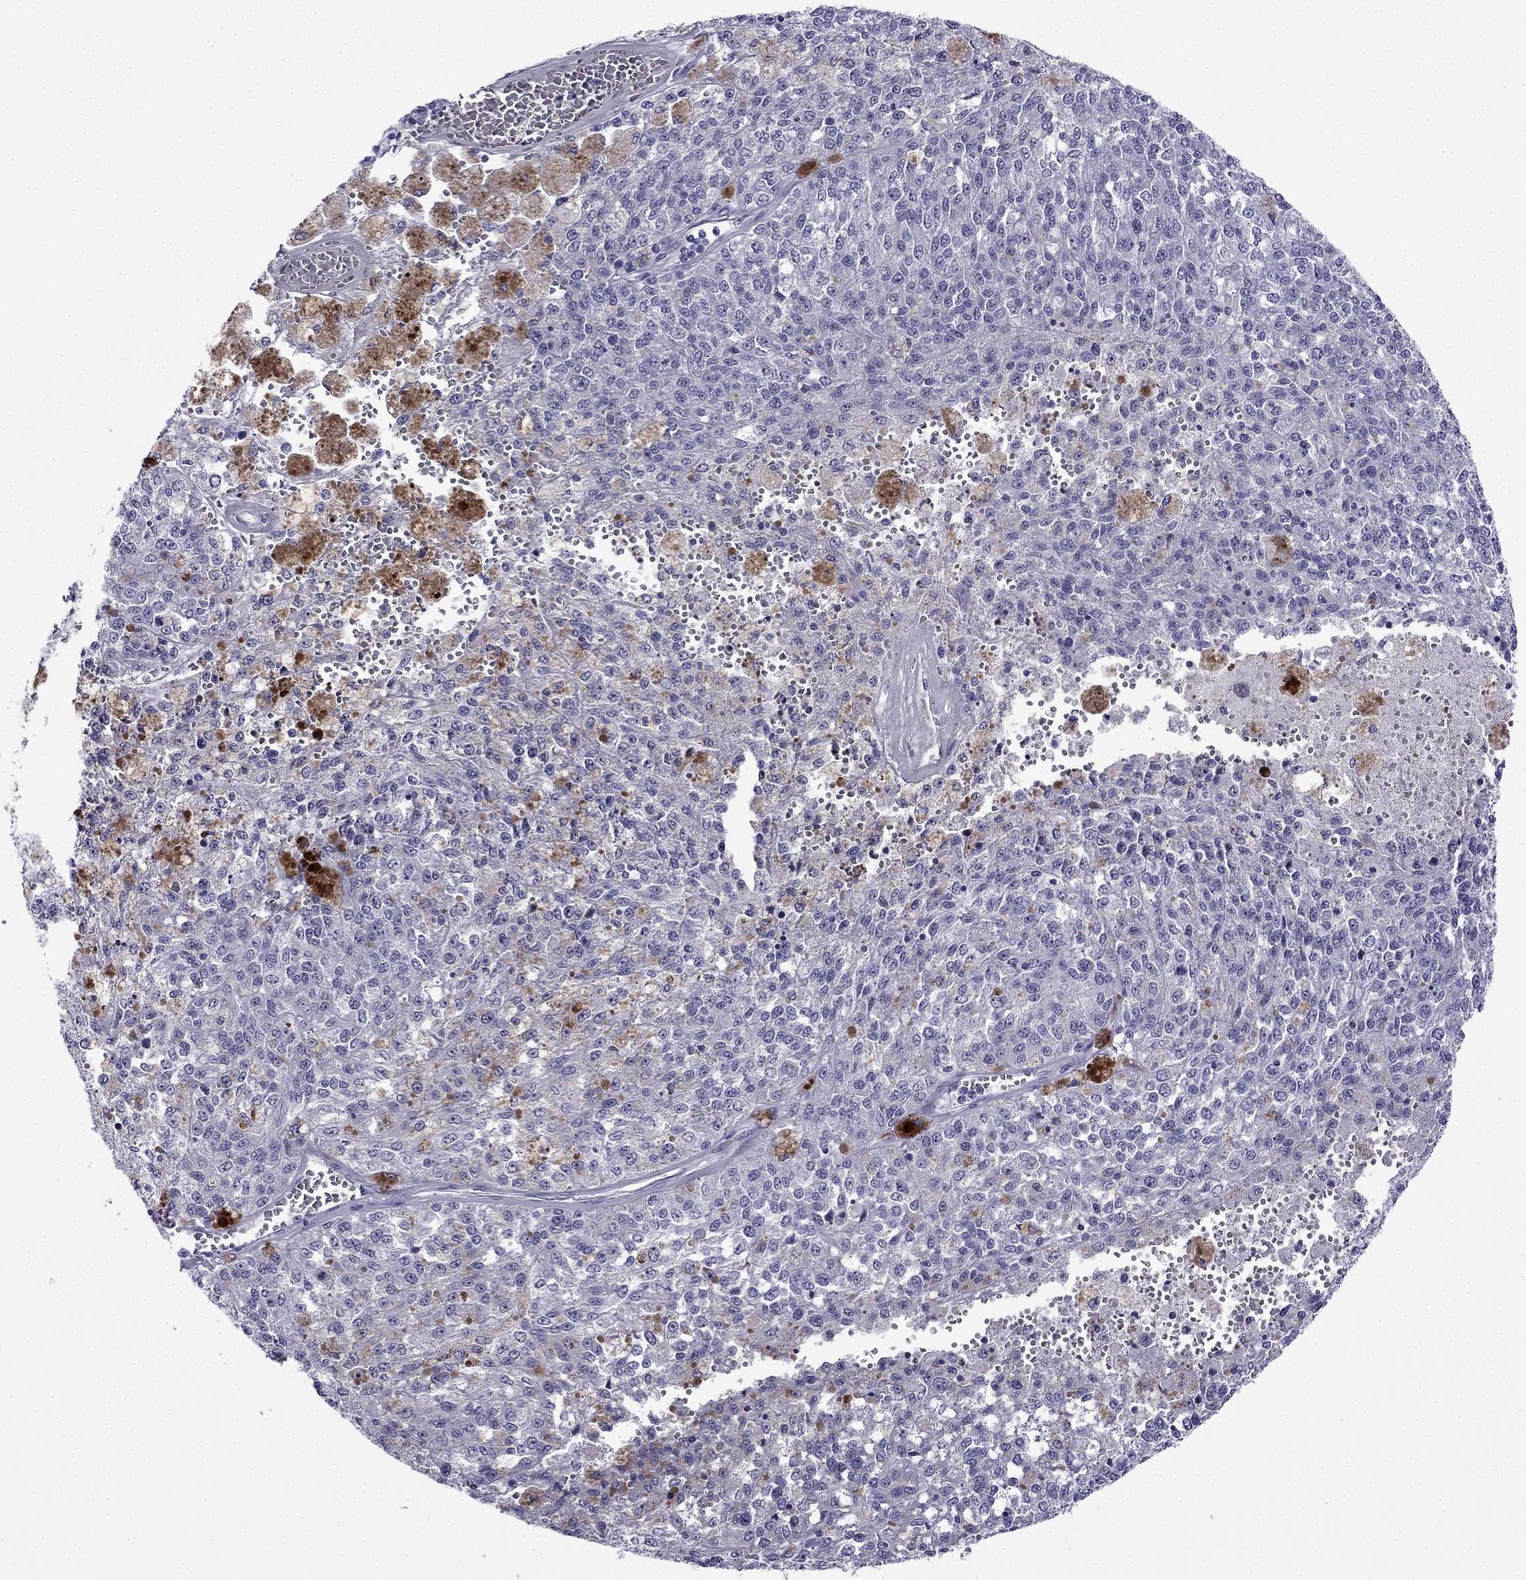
{"staining": {"intensity": "negative", "quantity": "none", "location": "none"}, "tissue": "melanoma", "cell_type": "Tumor cells", "image_type": "cancer", "snomed": [{"axis": "morphology", "description": "Malignant melanoma, Metastatic site"}, {"axis": "topography", "description": "Lymph node"}], "caption": "Immunohistochemistry (IHC) histopathology image of human melanoma stained for a protein (brown), which shows no staining in tumor cells.", "gene": "POM121L12", "patient": {"sex": "female", "age": 64}}